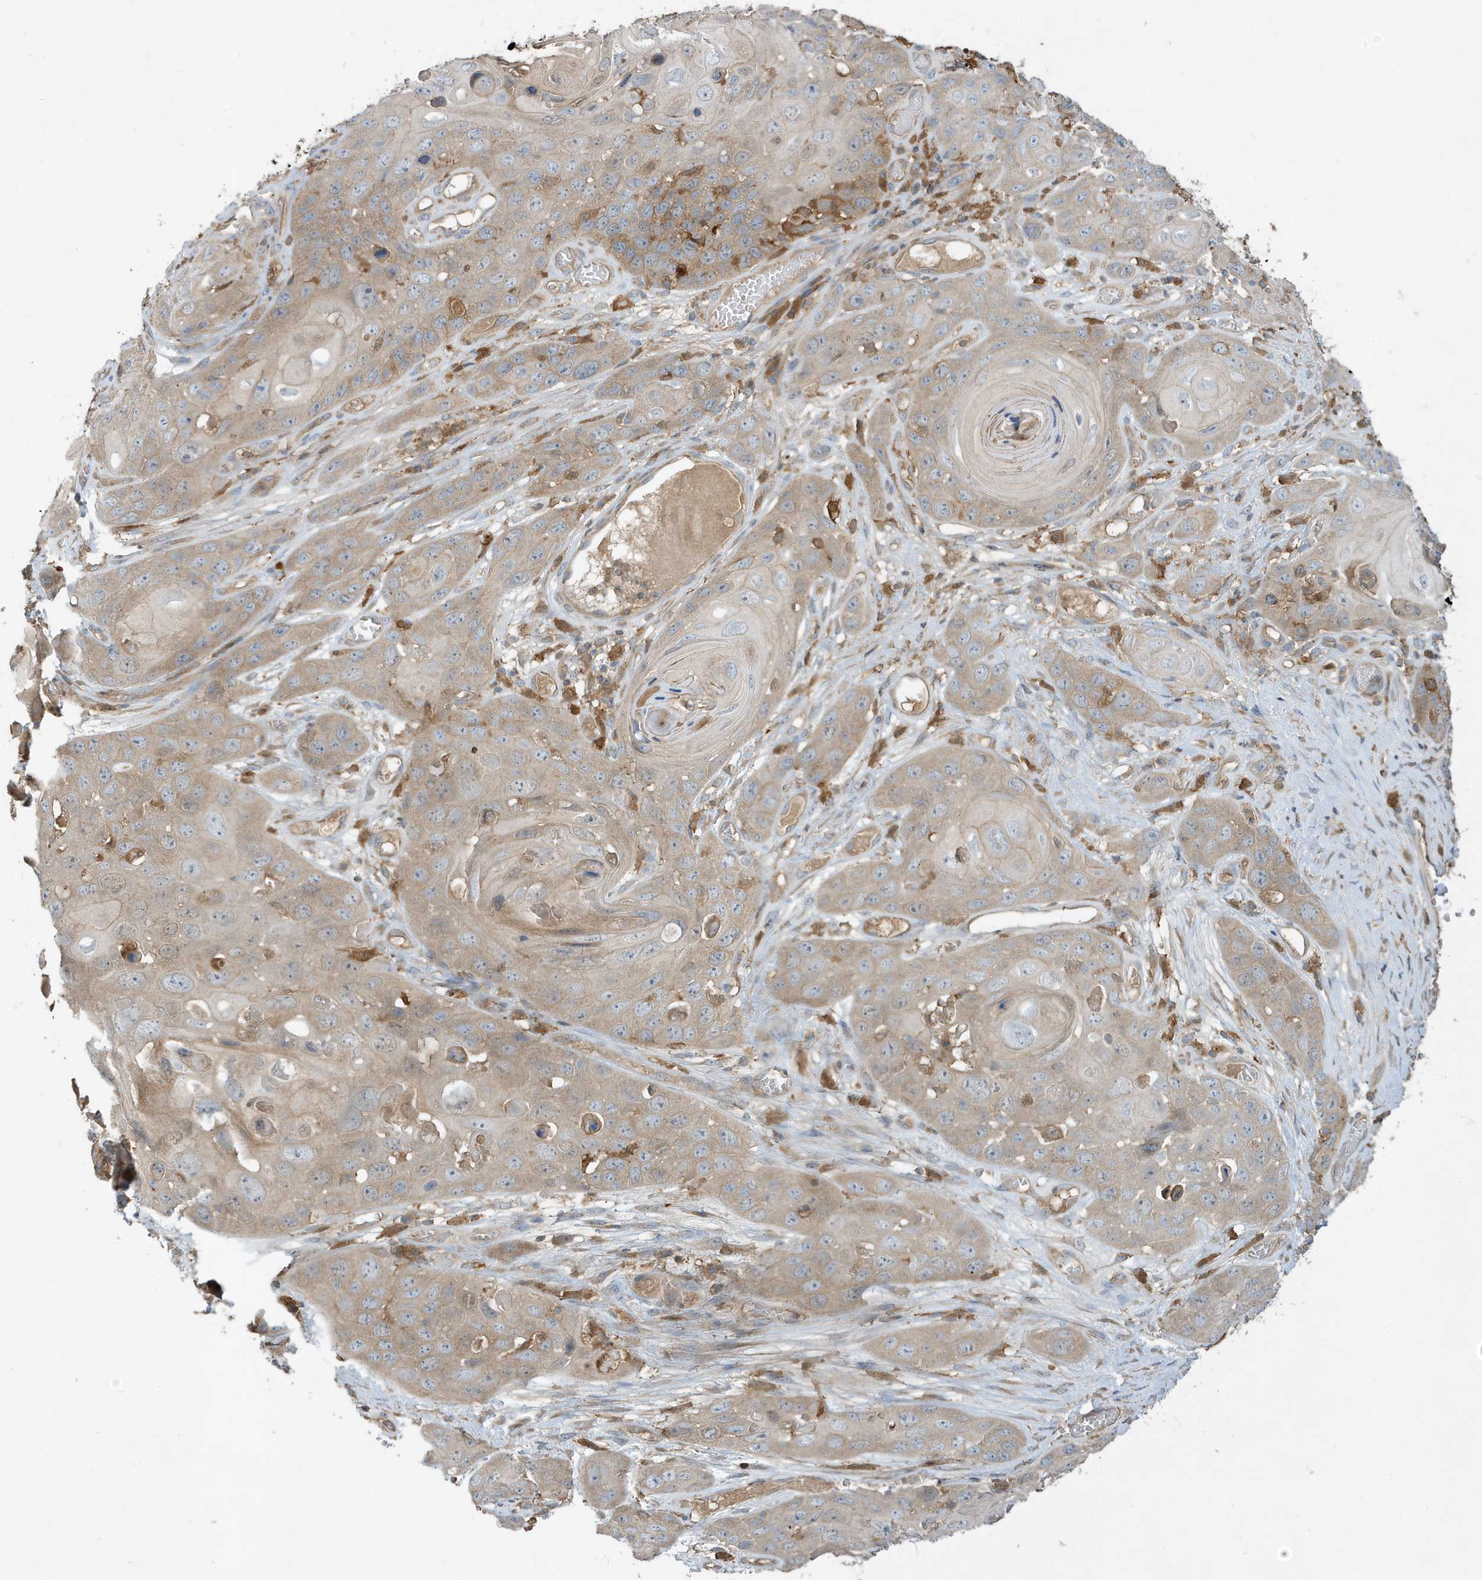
{"staining": {"intensity": "weak", "quantity": "<25%", "location": "cytoplasmic/membranous"}, "tissue": "skin cancer", "cell_type": "Tumor cells", "image_type": "cancer", "snomed": [{"axis": "morphology", "description": "Squamous cell carcinoma, NOS"}, {"axis": "topography", "description": "Skin"}], "caption": "The IHC photomicrograph has no significant positivity in tumor cells of skin cancer tissue.", "gene": "ABTB1", "patient": {"sex": "male", "age": 55}}